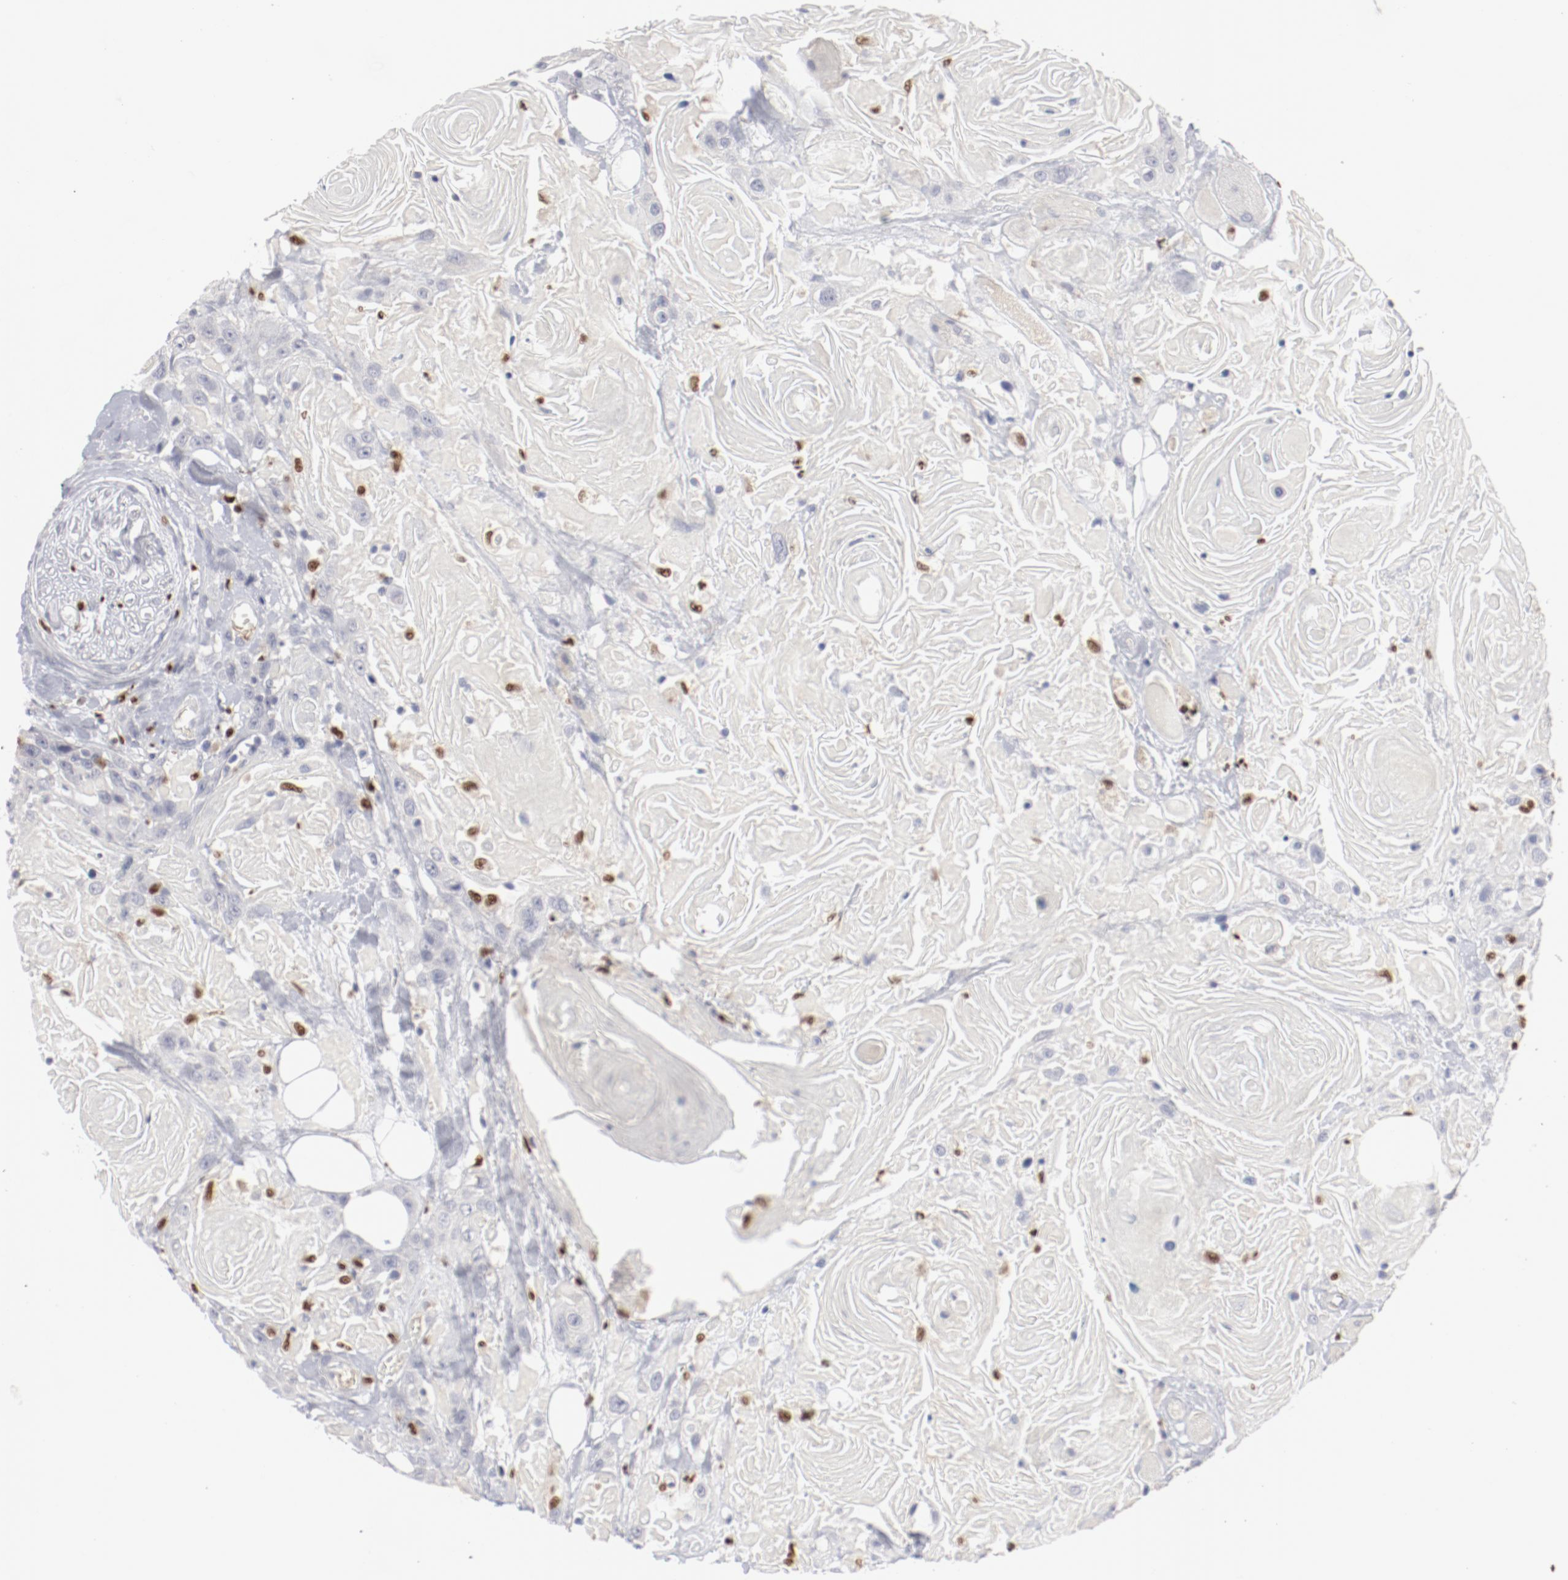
{"staining": {"intensity": "negative", "quantity": "none", "location": "none"}, "tissue": "head and neck cancer", "cell_type": "Tumor cells", "image_type": "cancer", "snomed": [{"axis": "morphology", "description": "Squamous cell carcinoma, NOS"}, {"axis": "topography", "description": "Head-Neck"}], "caption": "Micrograph shows no protein positivity in tumor cells of squamous cell carcinoma (head and neck) tissue. Brightfield microscopy of IHC stained with DAB (brown) and hematoxylin (blue), captured at high magnification.", "gene": "SPI1", "patient": {"sex": "female", "age": 84}}